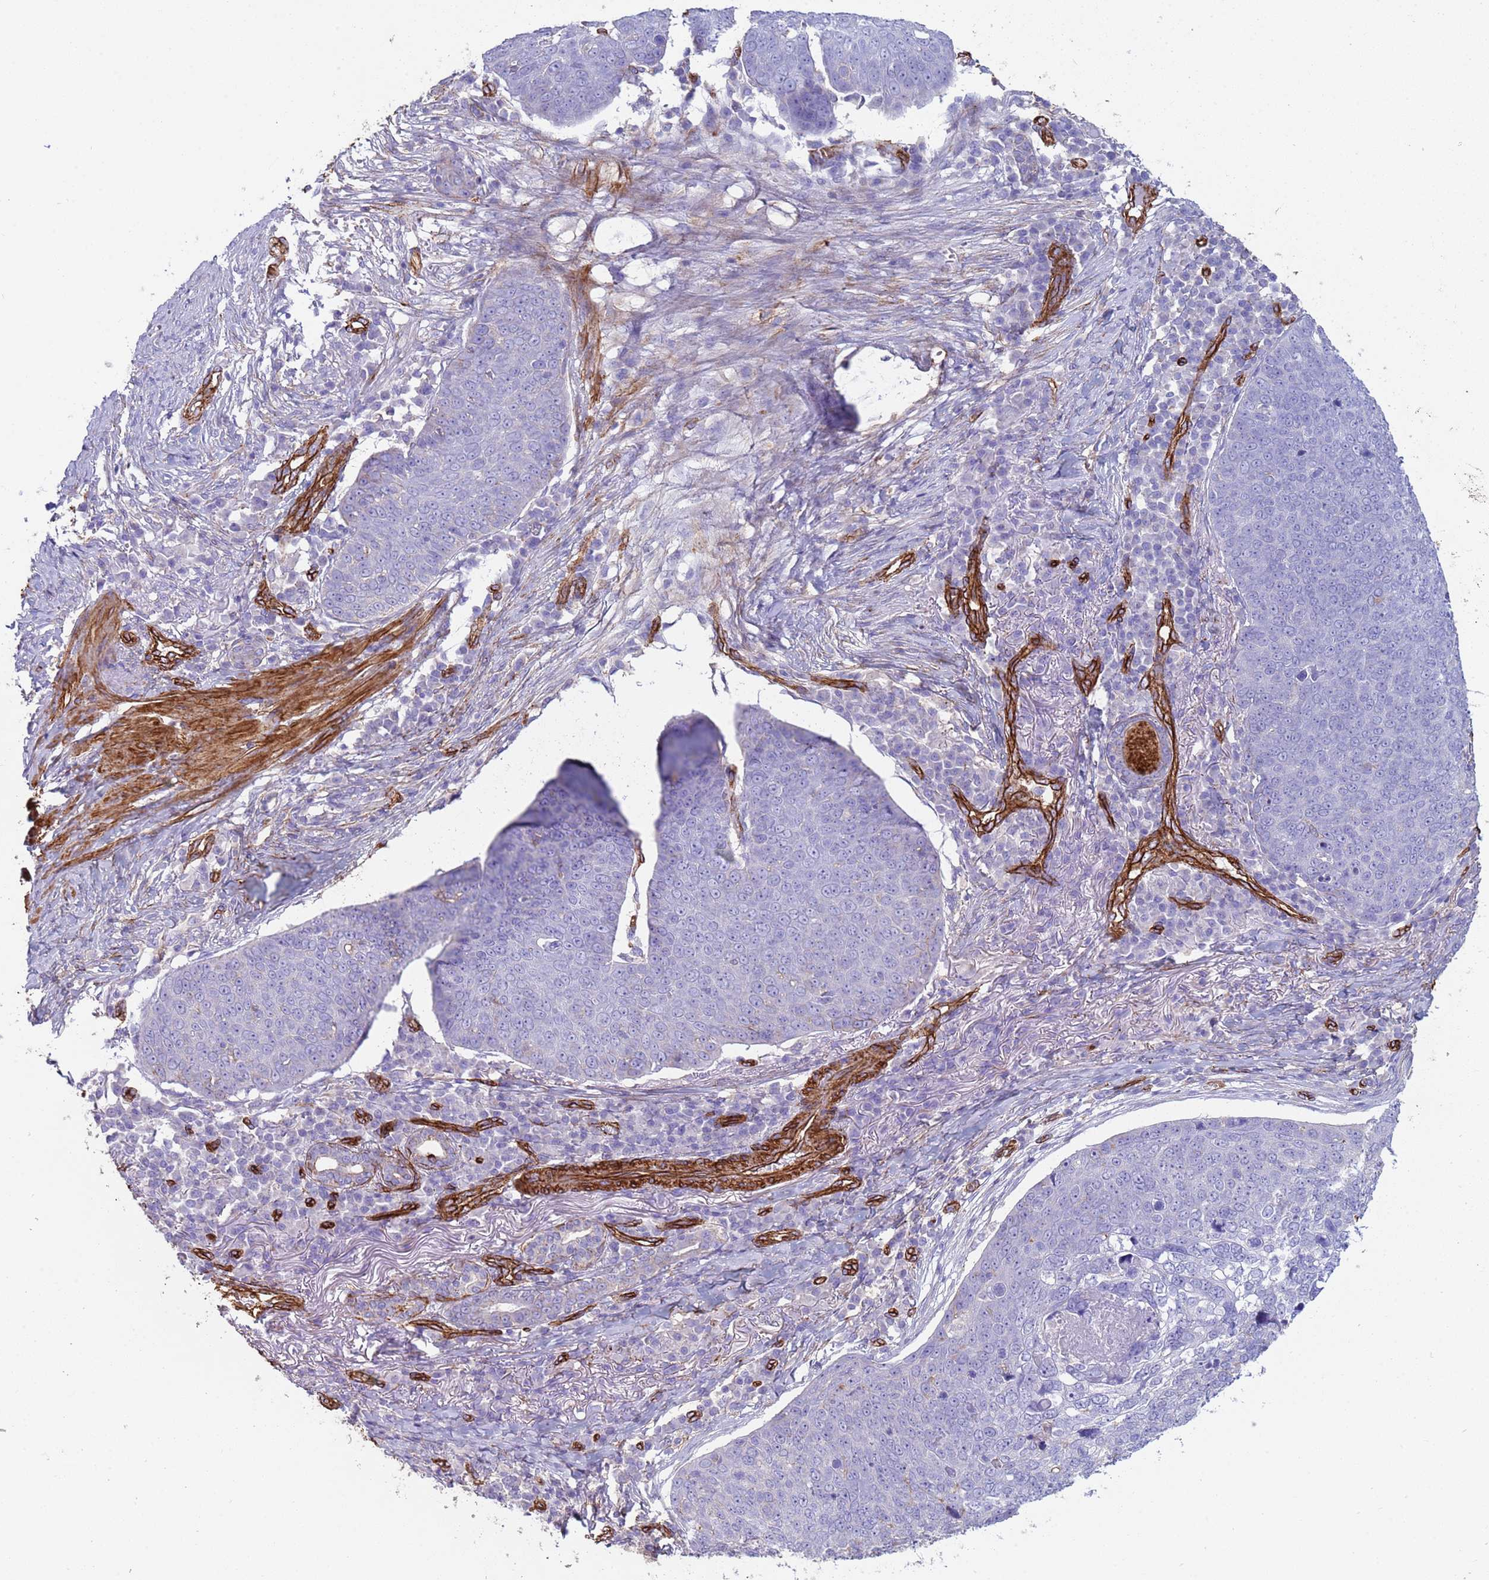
{"staining": {"intensity": "negative", "quantity": "none", "location": "none"}, "tissue": "skin cancer", "cell_type": "Tumor cells", "image_type": "cancer", "snomed": [{"axis": "morphology", "description": "Squamous cell carcinoma, NOS"}, {"axis": "topography", "description": "Skin"}], "caption": "This is a histopathology image of IHC staining of skin cancer (squamous cell carcinoma), which shows no staining in tumor cells.", "gene": "GASK1A", "patient": {"sex": "male", "age": 71}}